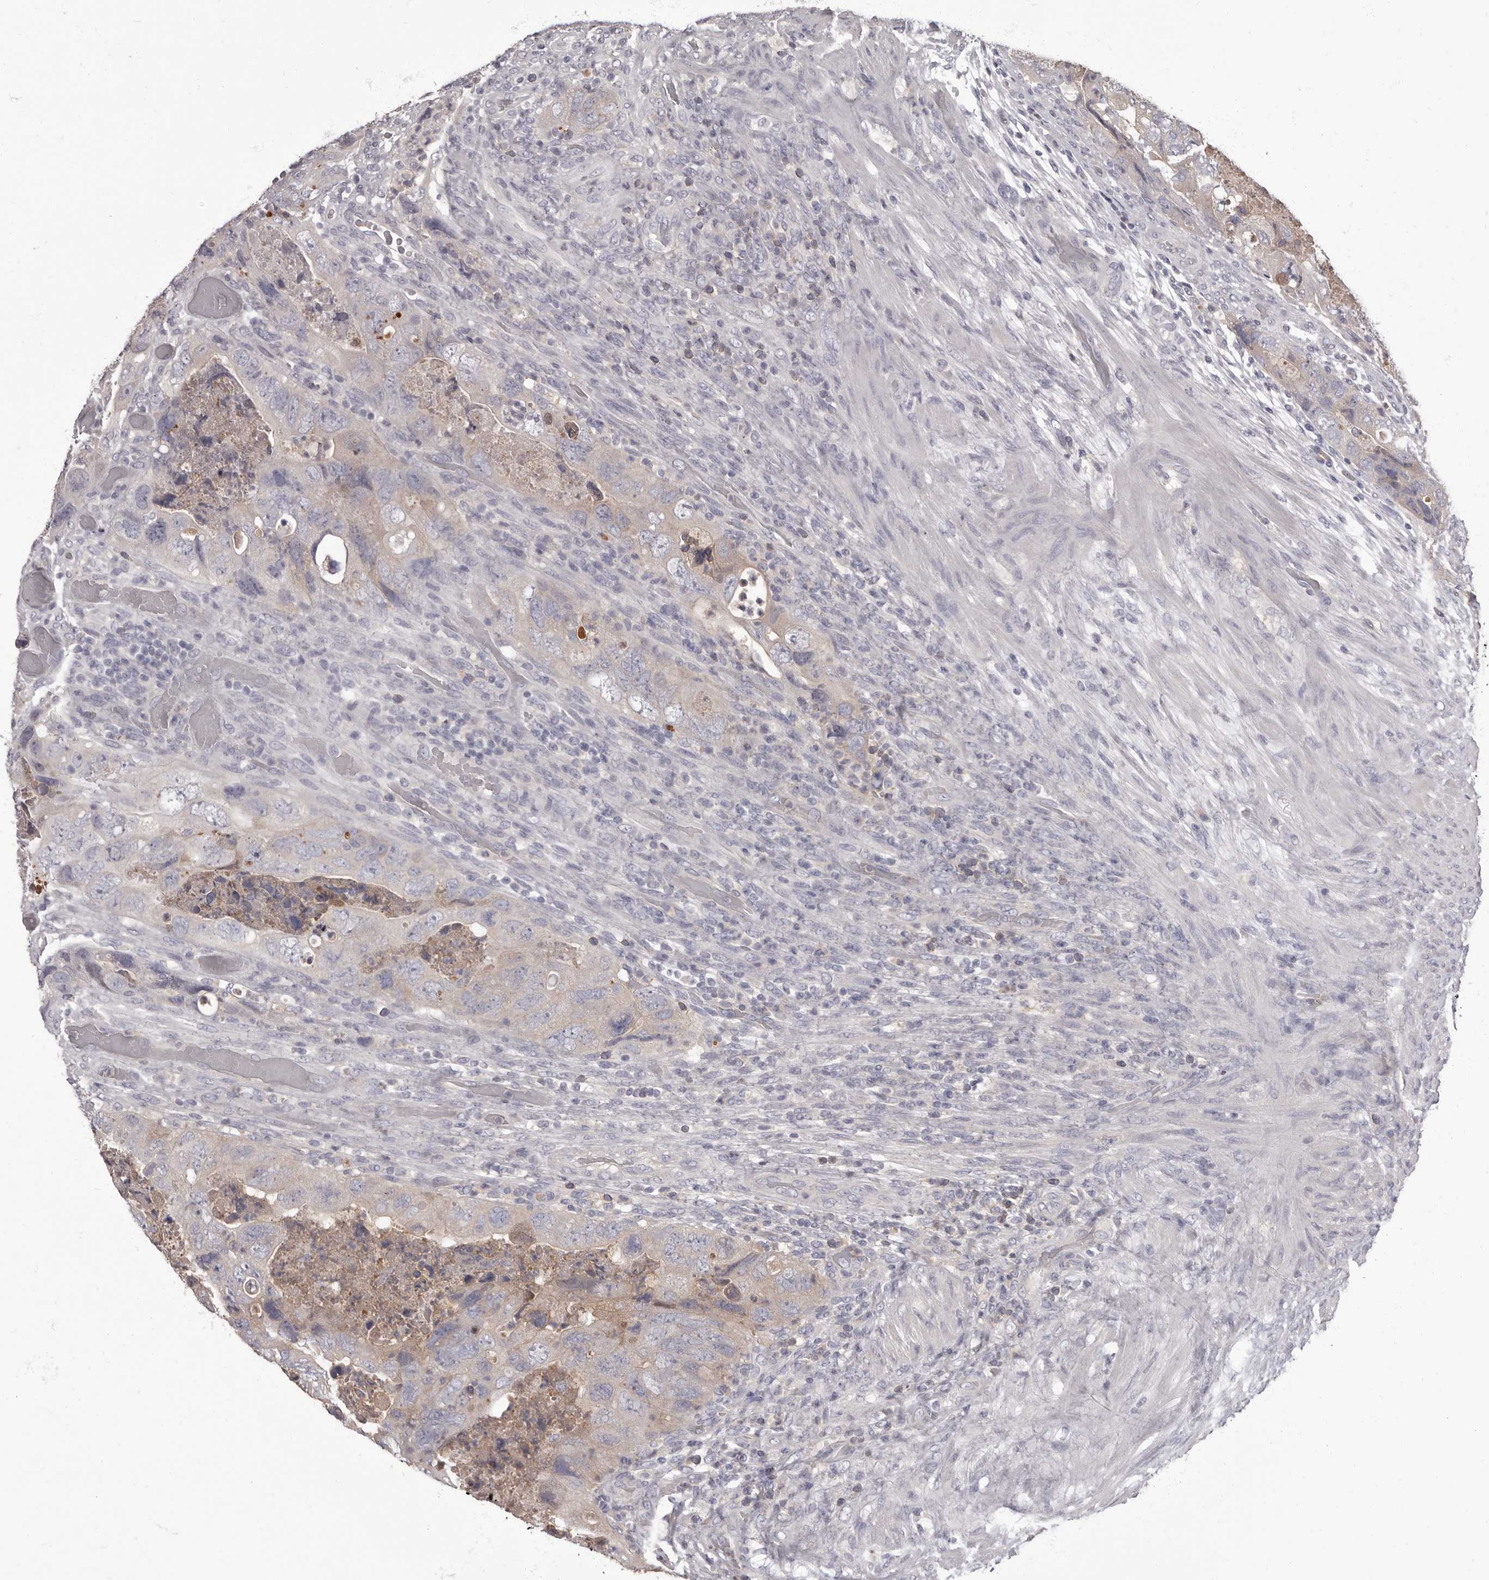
{"staining": {"intensity": "weak", "quantity": "25%-75%", "location": "cytoplasmic/membranous"}, "tissue": "colorectal cancer", "cell_type": "Tumor cells", "image_type": "cancer", "snomed": [{"axis": "morphology", "description": "Adenocarcinoma, NOS"}, {"axis": "topography", "description": "Rectum"}], "caption": "Brown immunohistochemical staining in human colorectal adenocarcinoma demonstrates weak cytoplasmic/membranous staining in about 25%-75% of tumor cells. The staining is performed using DAB brown chromogen to label protein expression. The nuclei are counter-stained blue using hematoxylin.", "gene": "APEH", "patient": {"sex": "male", "age": 63}}